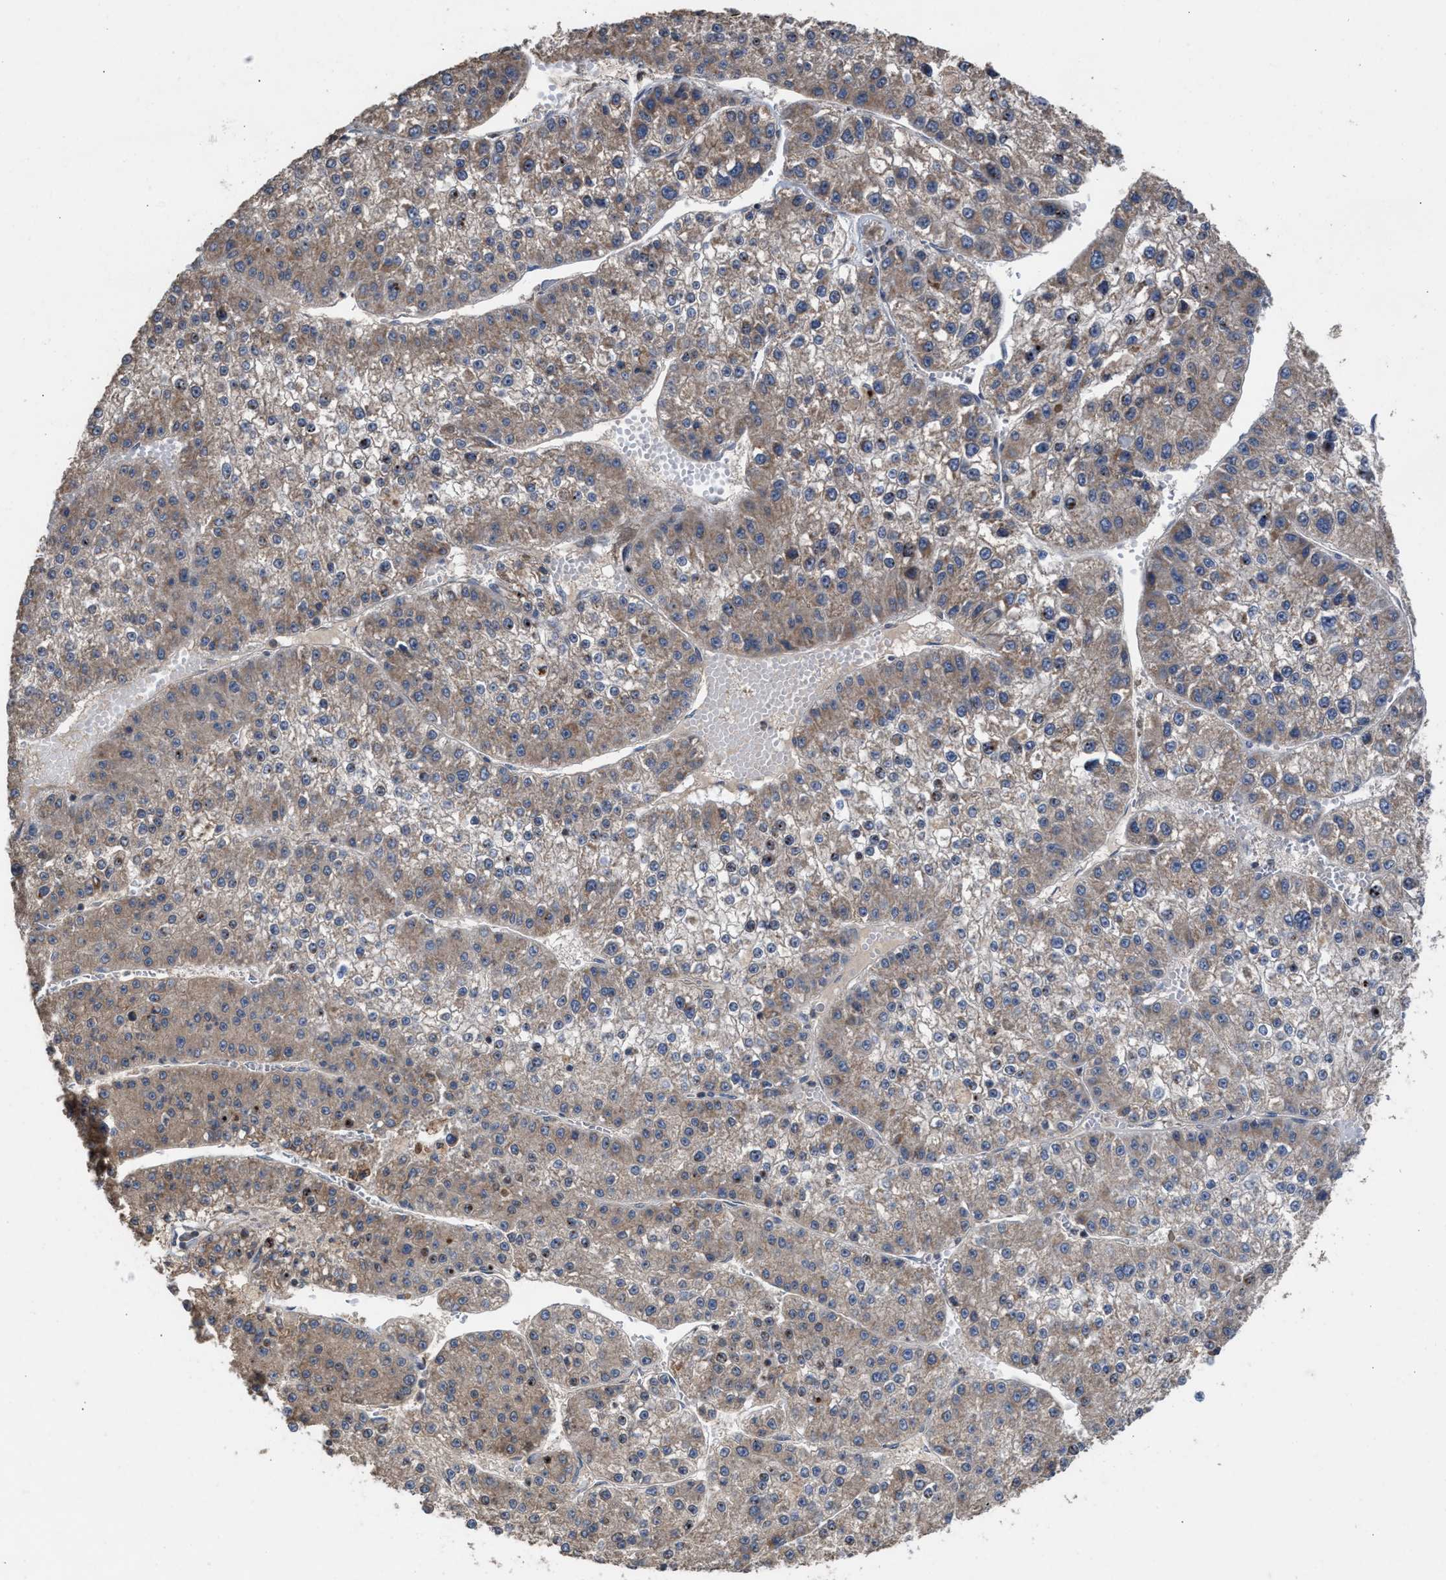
{"staining": {"intensity": "moderate", "quantity": ">75%", "location": "cytoplasmic/membranous"}, "tissue": "liver cancer", "cell_type": "Tumor cells", "image_type": "cancer", "snomed": [{"axis": "morphology", "description": "Carcinoma, Hepatocellular, NOS"}, {"axis": "topography", "description": "Liver"}], "caption": "This micrograph reveals liver cancer (hepatocellular carcinoma) stained with immunohistochemistry to label a protein in brown. The cytoplasmic/membranous of tumor cells show moderate positivity for the protein. Nuclei are counter-stained blue.", "gene": "C9orf78", "patient": {"sex": "female", "age": 73}}